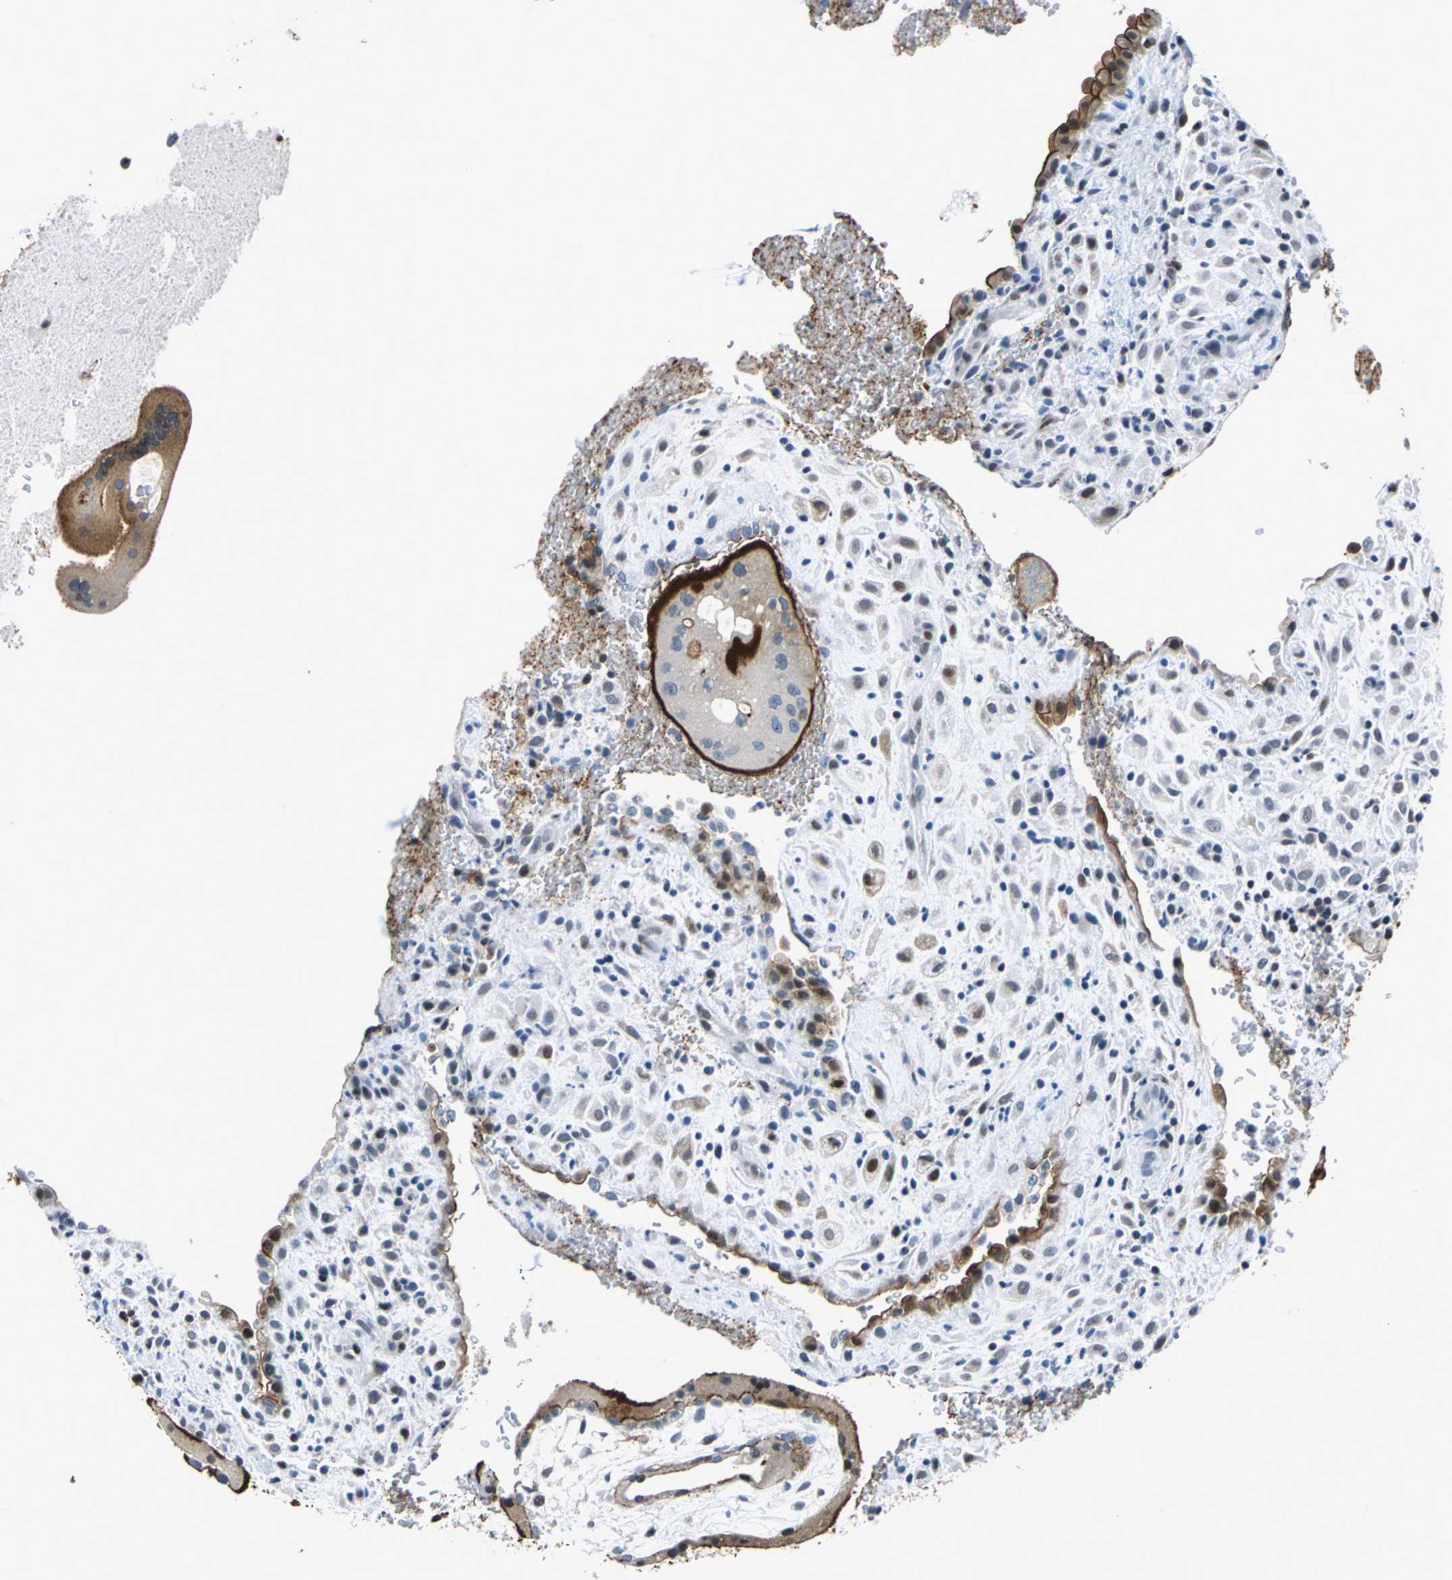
{"staining": {"intensity": "moderate", "quantity": "<25%", "location": "cytoplasmic/membranous,nuclear"}, "tissue": "placenta", "cell_type": "Decidual cells", "image_type": "normal", "snomed": [{"axis": "morphology", "description": "Normal tissue, NOS"}, {"axis": "topography", "description": "Placenta"}], "caption": "Placenta stained with immunohistochemistry reveals moderate cytoplasmic/membranous,nuclear positivity in about <25% of decidual cells. (DAB (3,3'-diaminobenzidine) = brown stain, brightfield microscopy at high magnification).", "gene": "HCFC2", "patient": {"sex": "female", "age": 35}}